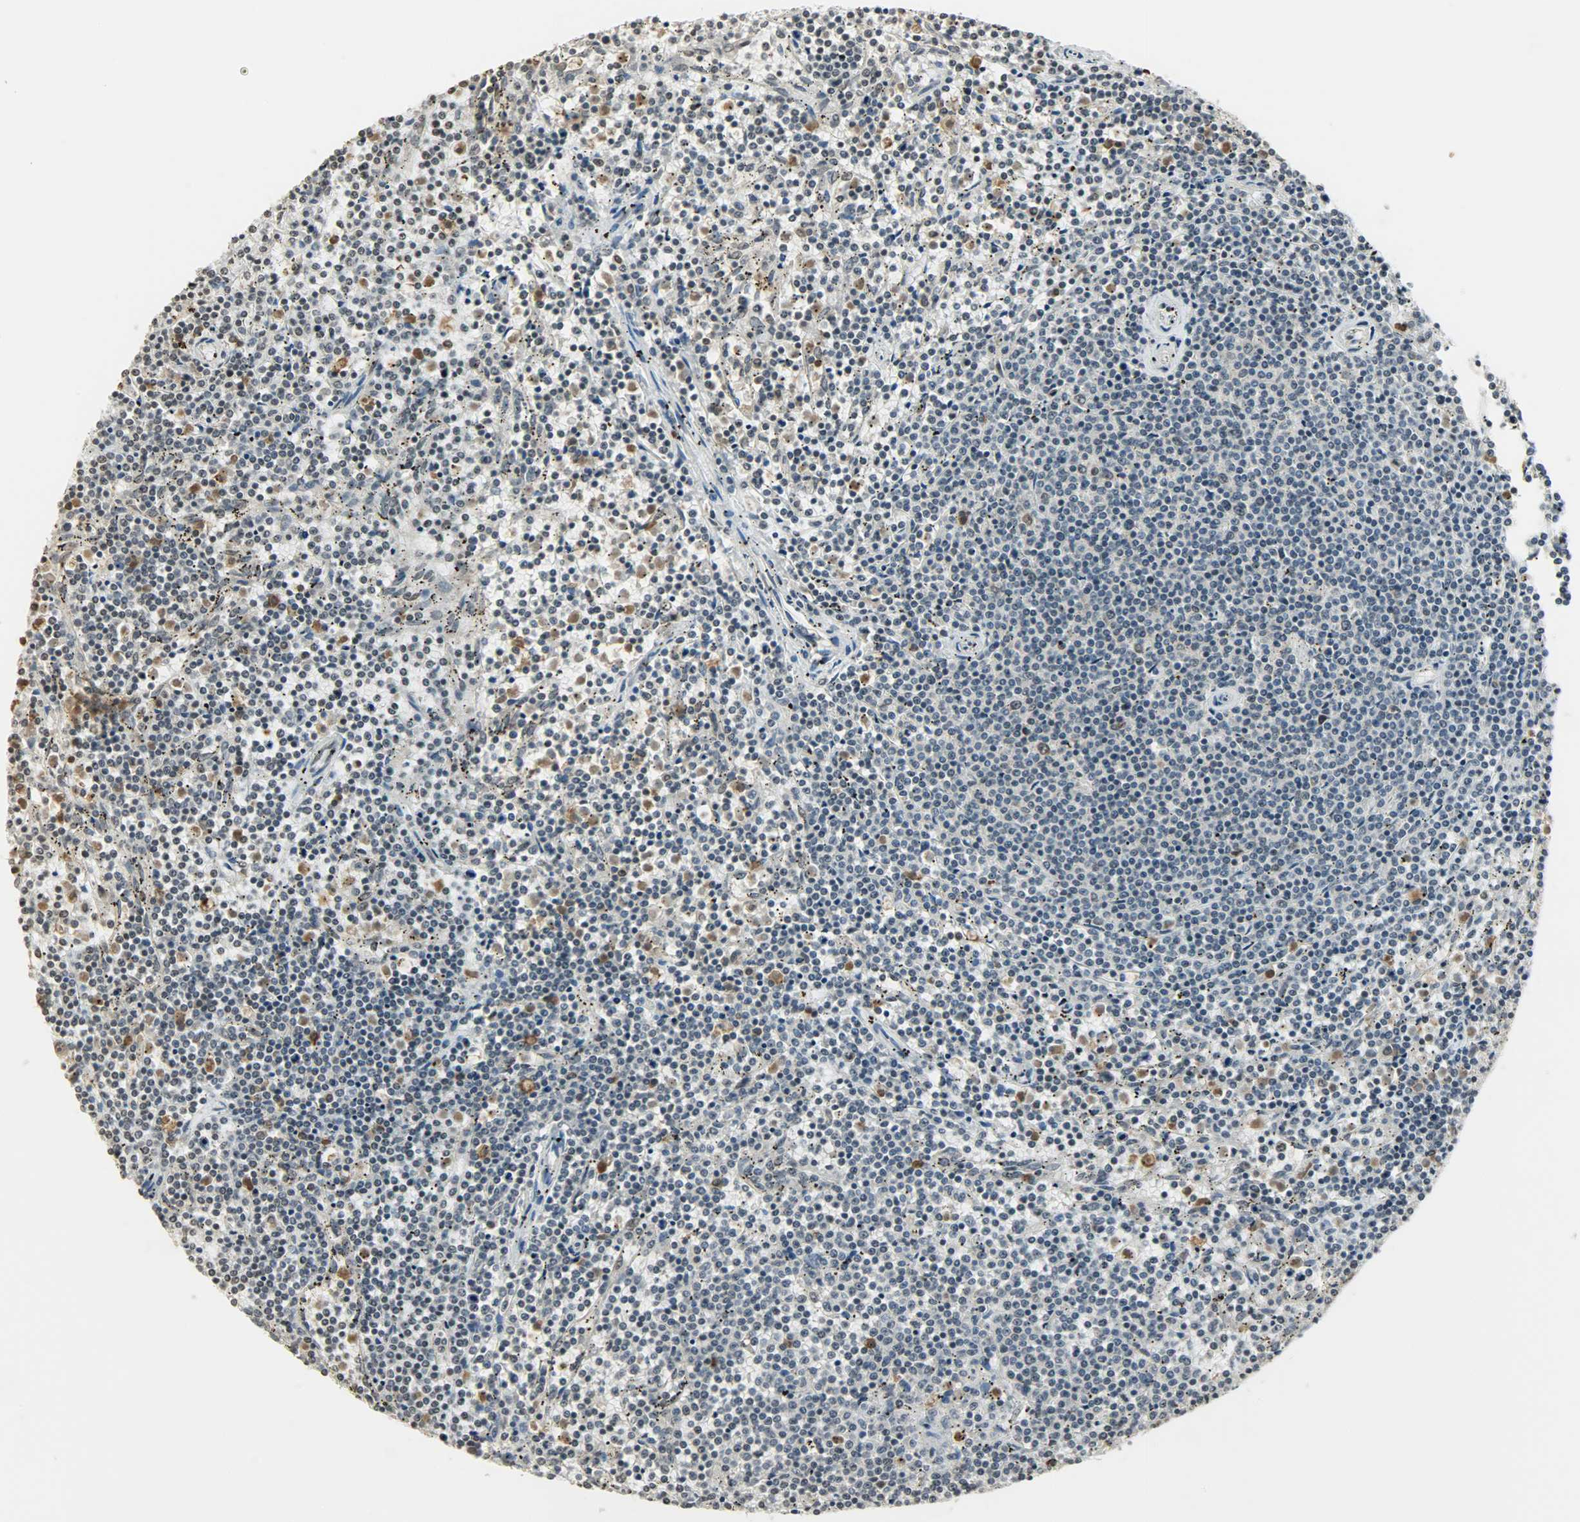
{"staining": {"intensity": "negative", "quantity": "none", "location": "none"}, "tissue": "lymphoma", "cell_type": "Tumor cells", "image_type": "cancer", "snomed": [{"axis": "morphology", "description": "Malignant lymphoma, non-Hodgkin's type, Low grade"}, {"axis": "topography", "description": "Spleen"}], "caption": "IHC micrograph of neoplastic tissue: malignant lymphoma, non-Hodgkin's type (low-grade) stained with DAB displays no significant protein staining in tumor cells.", "gene": "SMARCA5", "patient": {"sex": "female", "age": 50}}